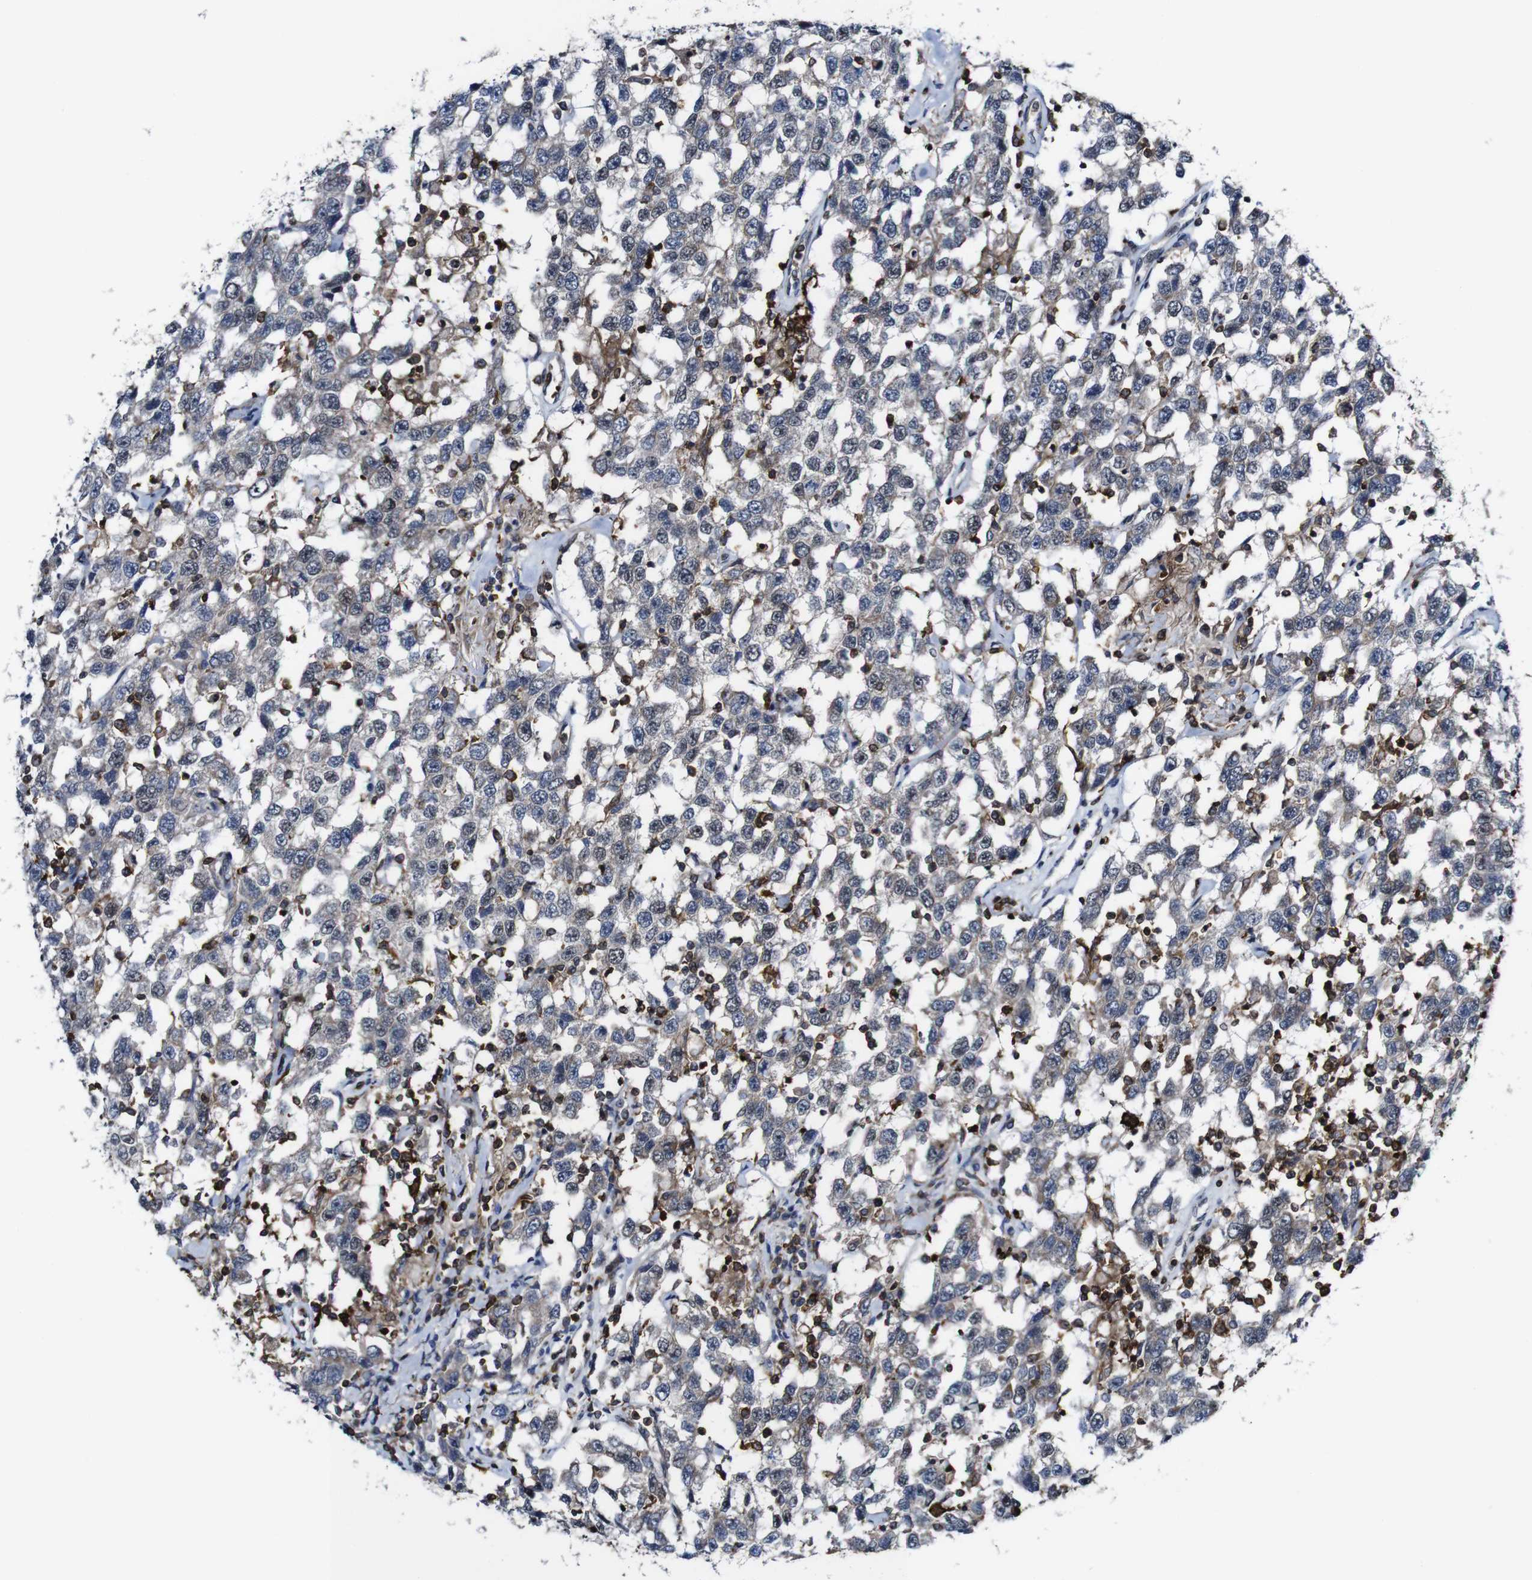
{"staining": {"intensity": "negative", "quantity": "none", "location": "none"}, "tissue": "testis cancer", "cell_type": "Tumor cells", "image_type": "cancer", "snomed": [{"axis": "morphology", "description": "Seminoma, NOS"}, {"axis": "topography", "description": "Testis"}], "caption": "Micrograph shows no protein staining in tumor cells of testis cancer (seminoma) tissue. (Stains: DAB IHC with hematoxylin counter stain, Microscopy: brightfield microscopy at high magnification).", "gene": "JAK2", "patient": {"sex": "male", "age": 41}}